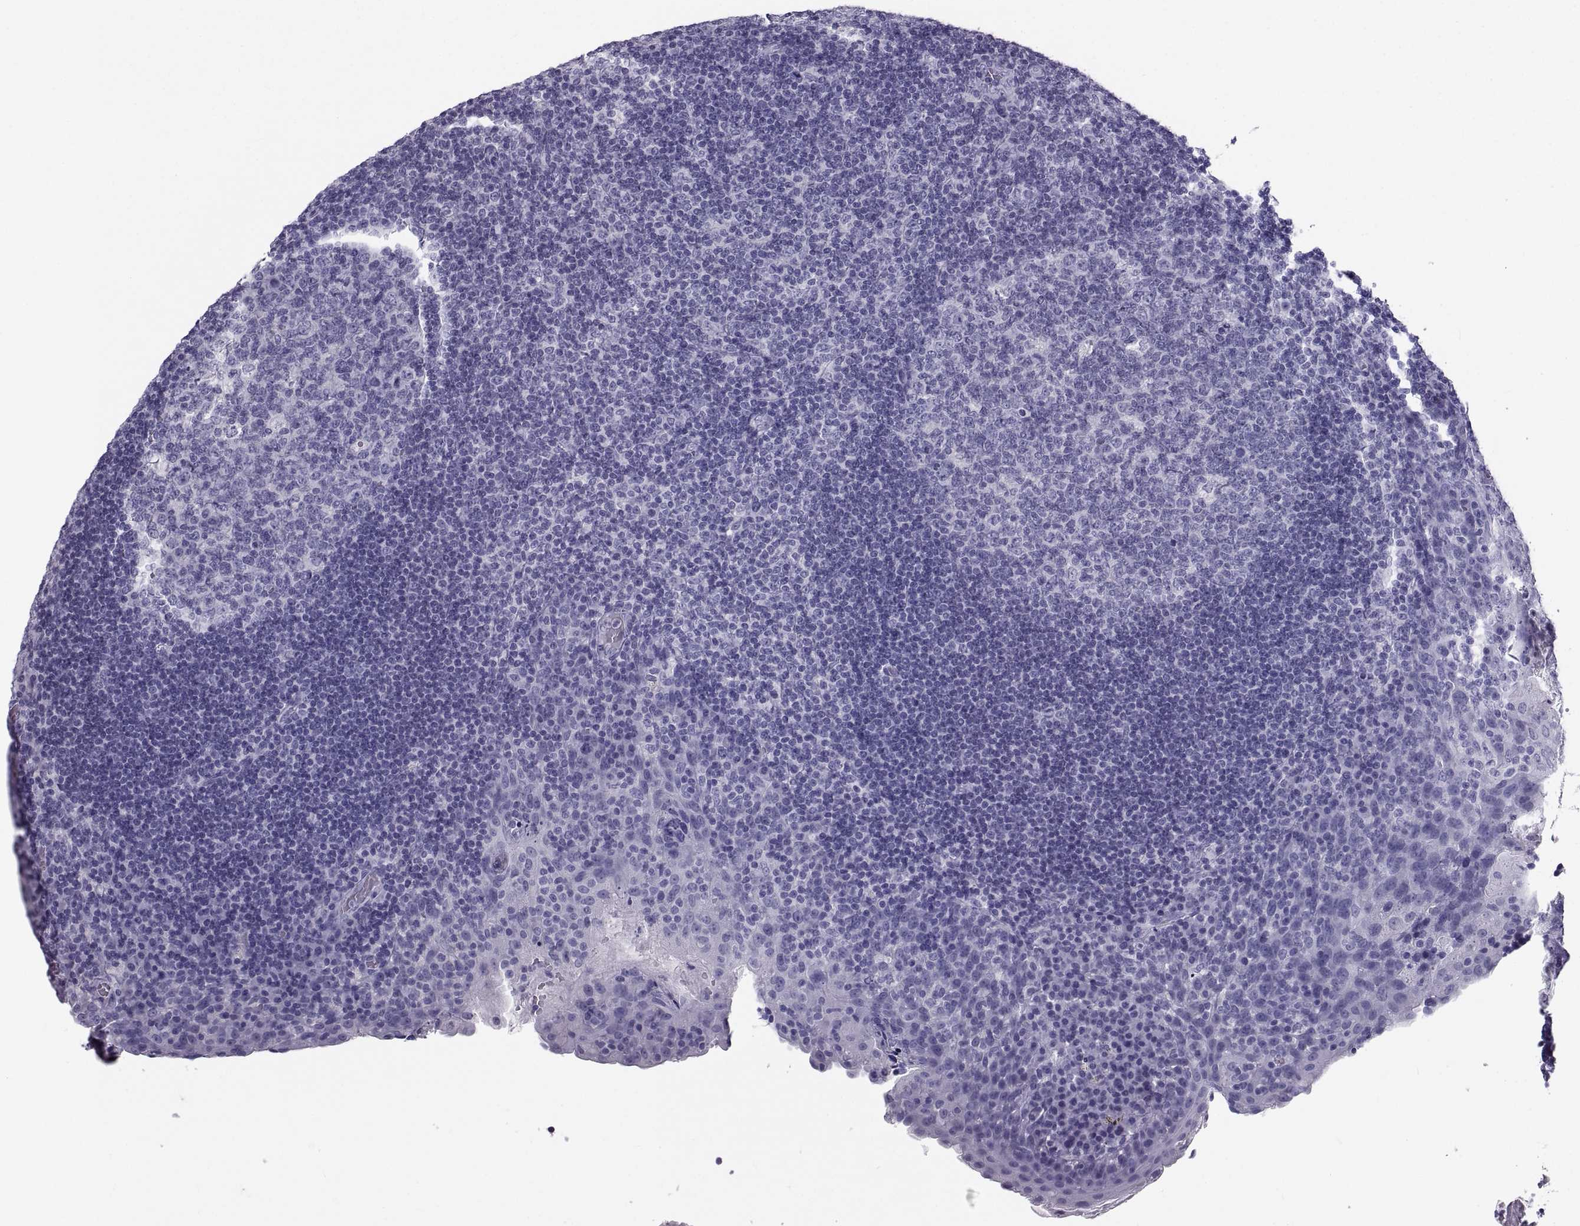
{"staining": {"intensity": "negative", "quantity": "none", "location": "none"}, "tissue": "tonsil", "cell_type": "Germinal center cells", "image_type": "normal", "snomed": [{"axis": "morphology", "description": "Normal tissue, NOS"}, {"axis": "topography", "description": "Tonsil"}], "caption": "Immunohistochemical staining of benign tonsil displays no significant staining in germinal center cells.", "gene": "PCSK1N", "patient": {"sex": "male", "age": 17}}